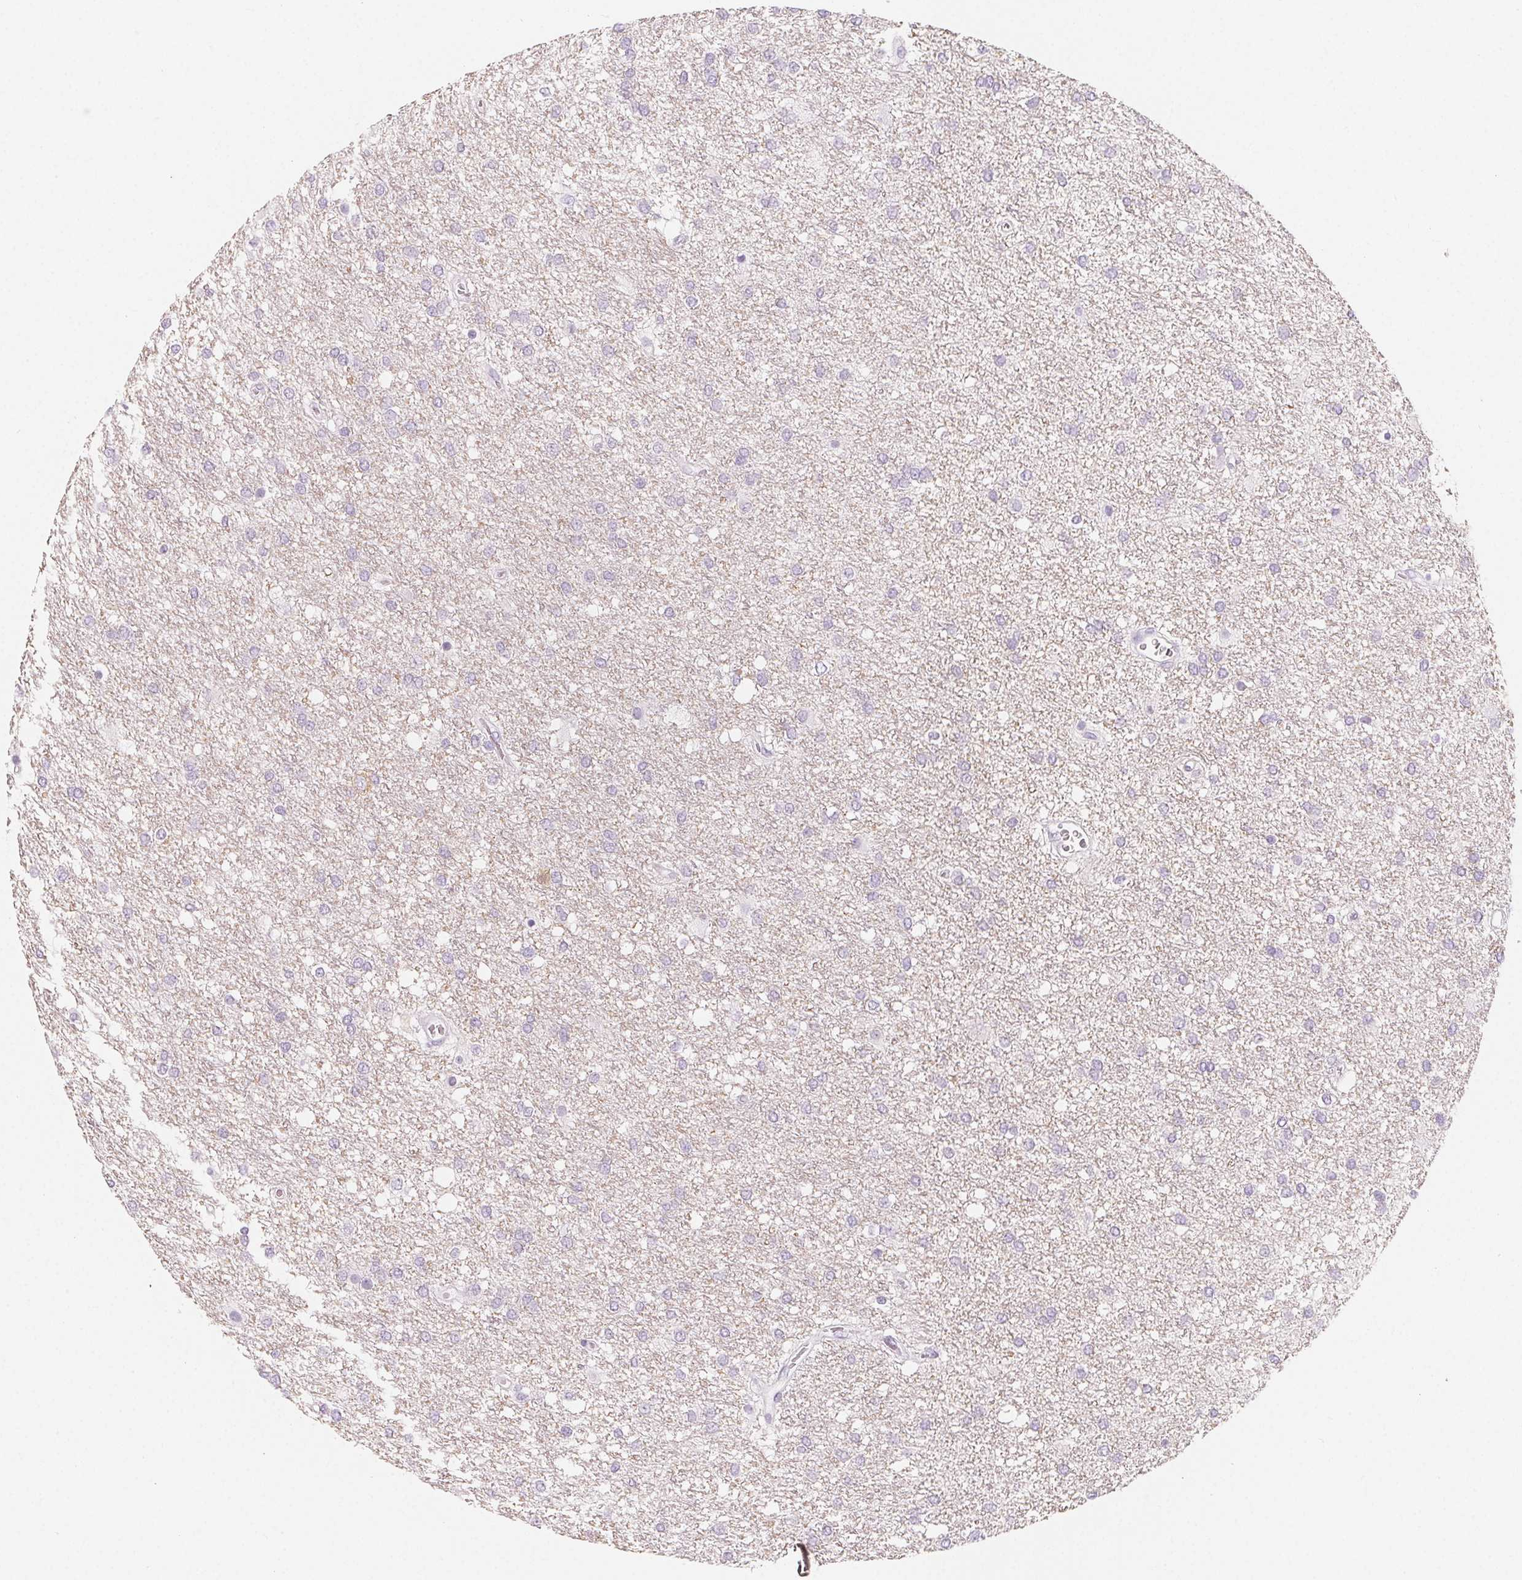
{"staining": {"intensity": "negative", "quantity": "none", "location": "none"}, "tissue": "glioma", "cell_type": "Tumor cells", "image_type": "cancer", "snomed": [{"axis": "morphology", "description": "Glioma, malignant, High grade"}, {"axis": "topography", "description": "Brain"}], "caption": "Glioma was stained to show a protein in brown. There is no significant staining in tumor cells. The staining was performed using DAB to visualize the protein expression in brown, while the nuclei were stained in blue with hematoxylin (Magnification: 20x).", "gene": "SH3GL2", "patient": {"sex": "female", "age": 61}}